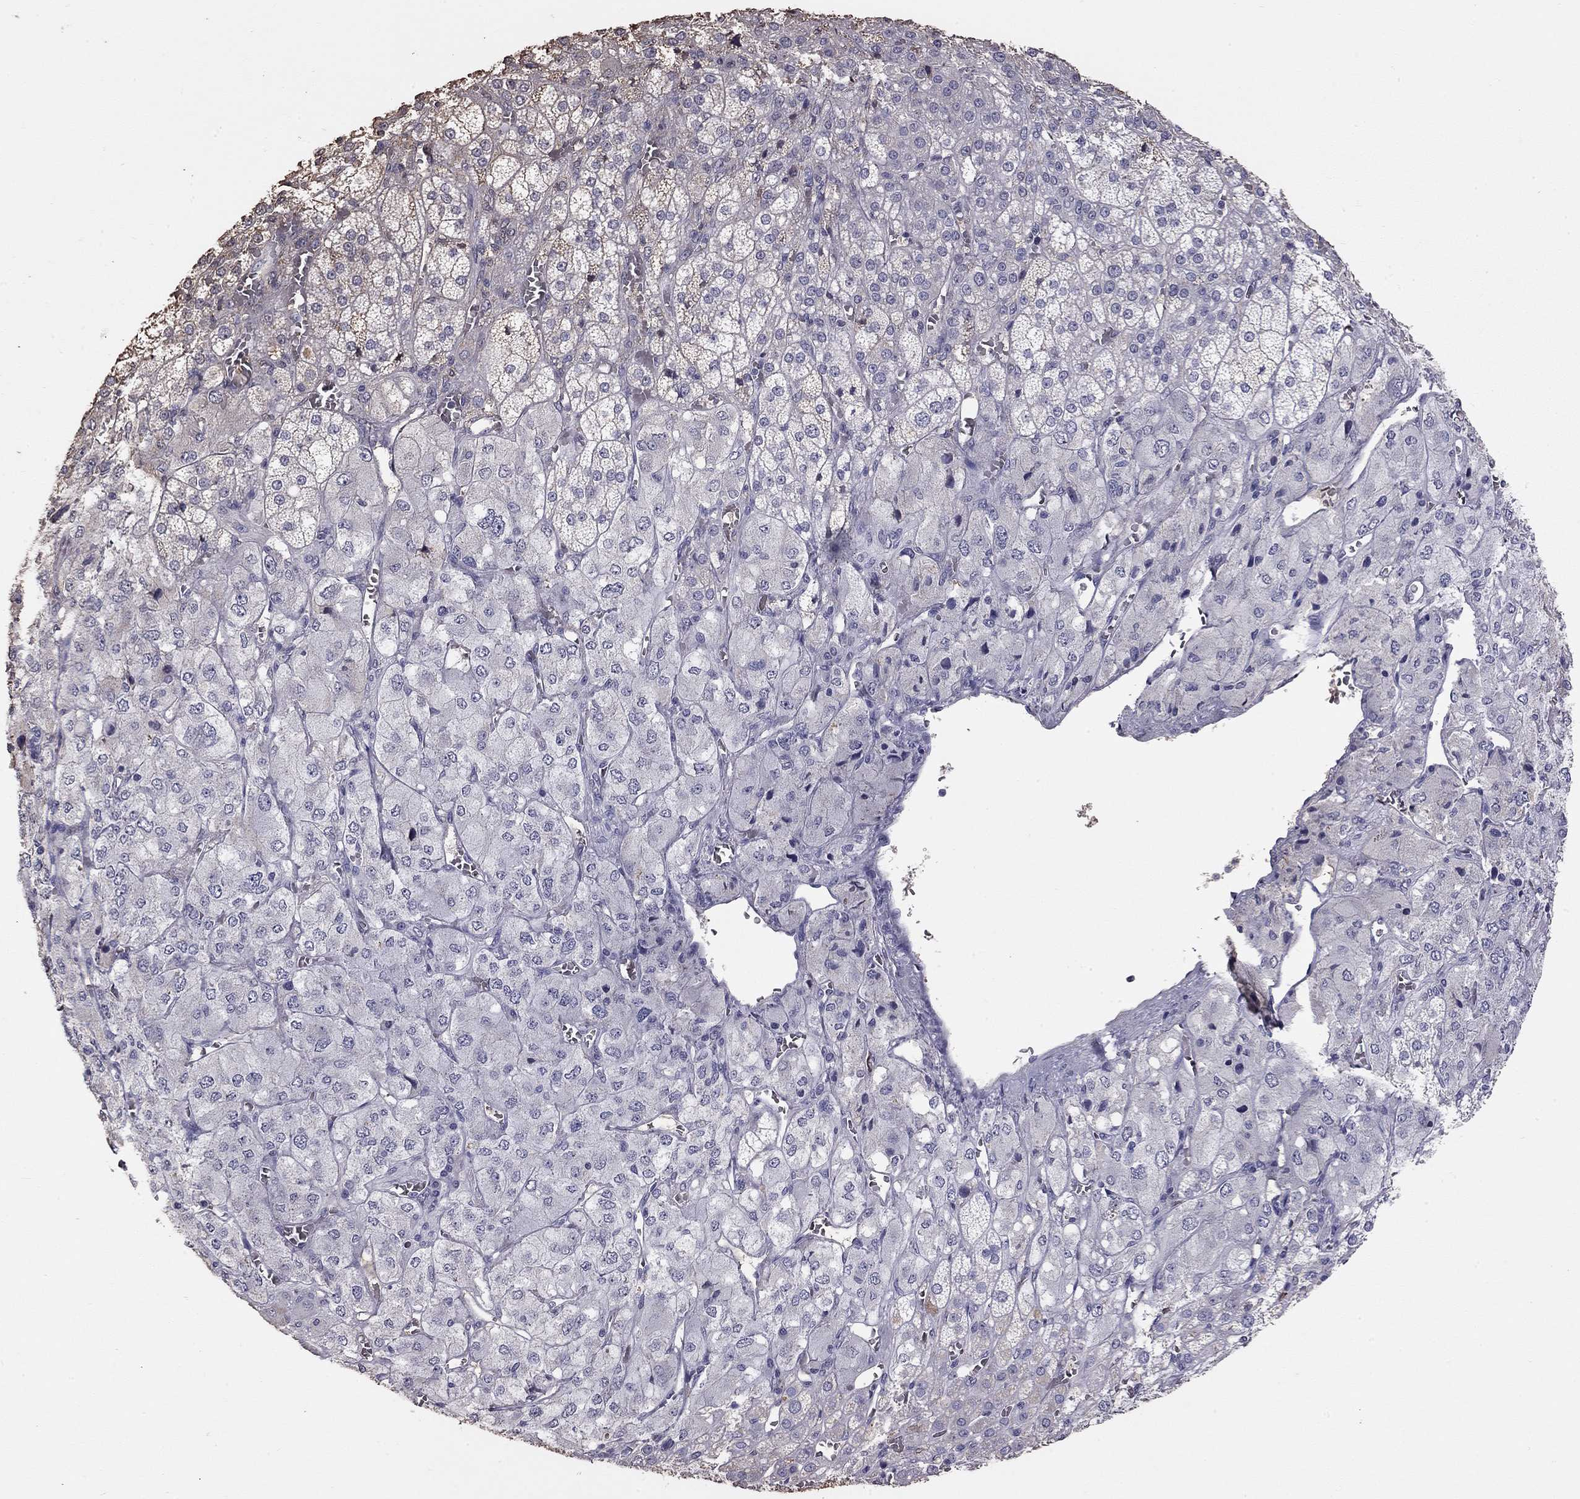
{"staining": {"intensity": "negative", "quantity": "none", "location": "none"}, "tissue": "adrenal gland", "cell_type": "Glandular cells", "image_type": "normal", "snomed": [{"axis": "morphology", "description": "Normal tissue, NOS"}, {"axis": "topography", "description": "Adrenal gland"}], "caption": "Immunohistochemistry of normal adrenal gland demonstrates no expression in glandular cells. (DAB (3,3'-diaminobenzidine) immunohistochemistry visualized using brightfield microscopy, high magnification).", "gene": "SUN3", "patient": {"sex": "female", "age": 60}}